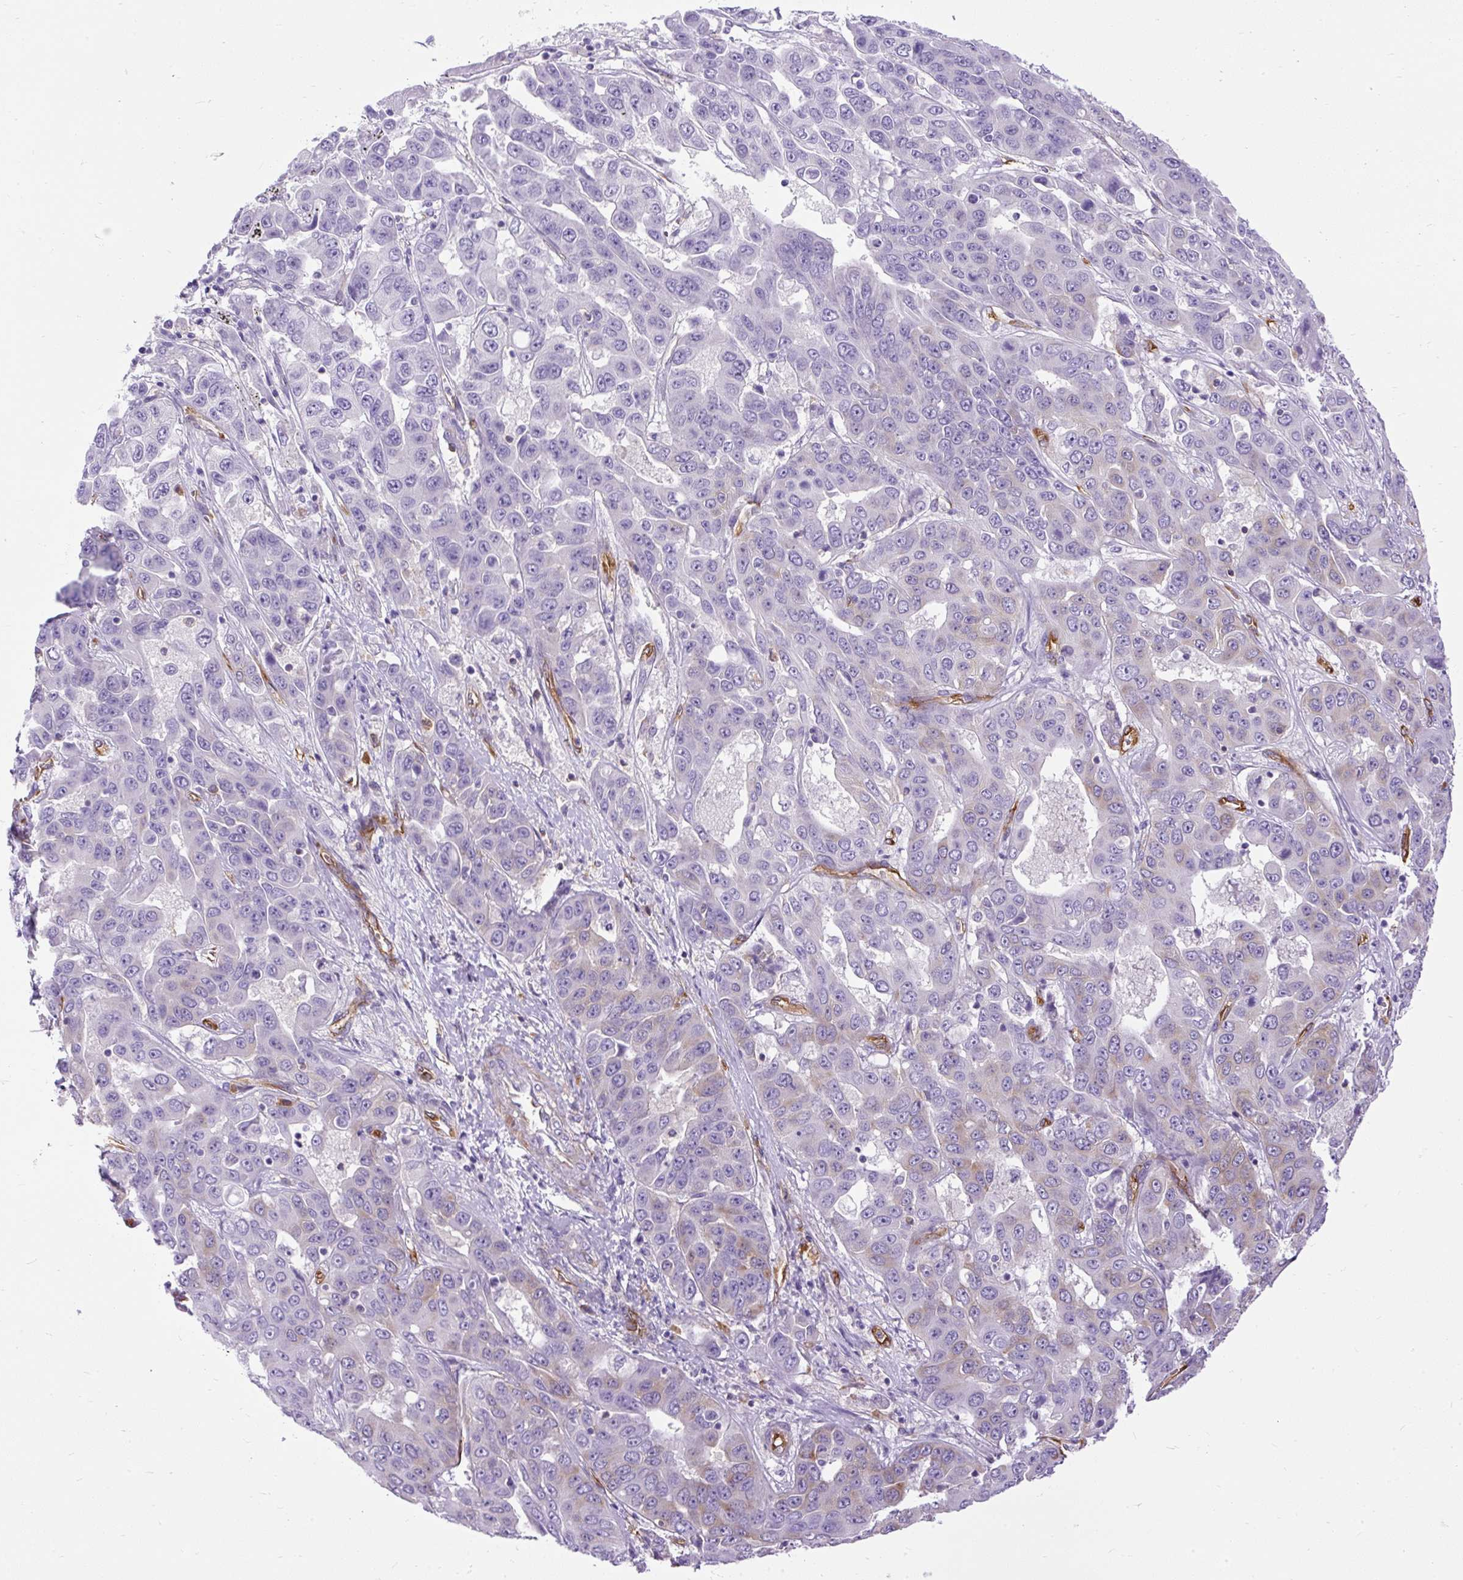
{"staining": {"intensity": "negative", "quantity": "none", "location": "none"}, "tissue": "liver cancer", "cell_type": "Tumor cells", "image_type": "cancer", "snomed": [{"axis": "morphology", "description": "Cholangiocarcinoma"}, {"axis": "topography", "description": "Liver"}], "caption": "Micrograph shows no protein positivity in tumor cells of liver cancer (cholangiocarcinoma) tissue.", "gene": "MAP1S", "patient": {"sex": "female", "age": 52}}